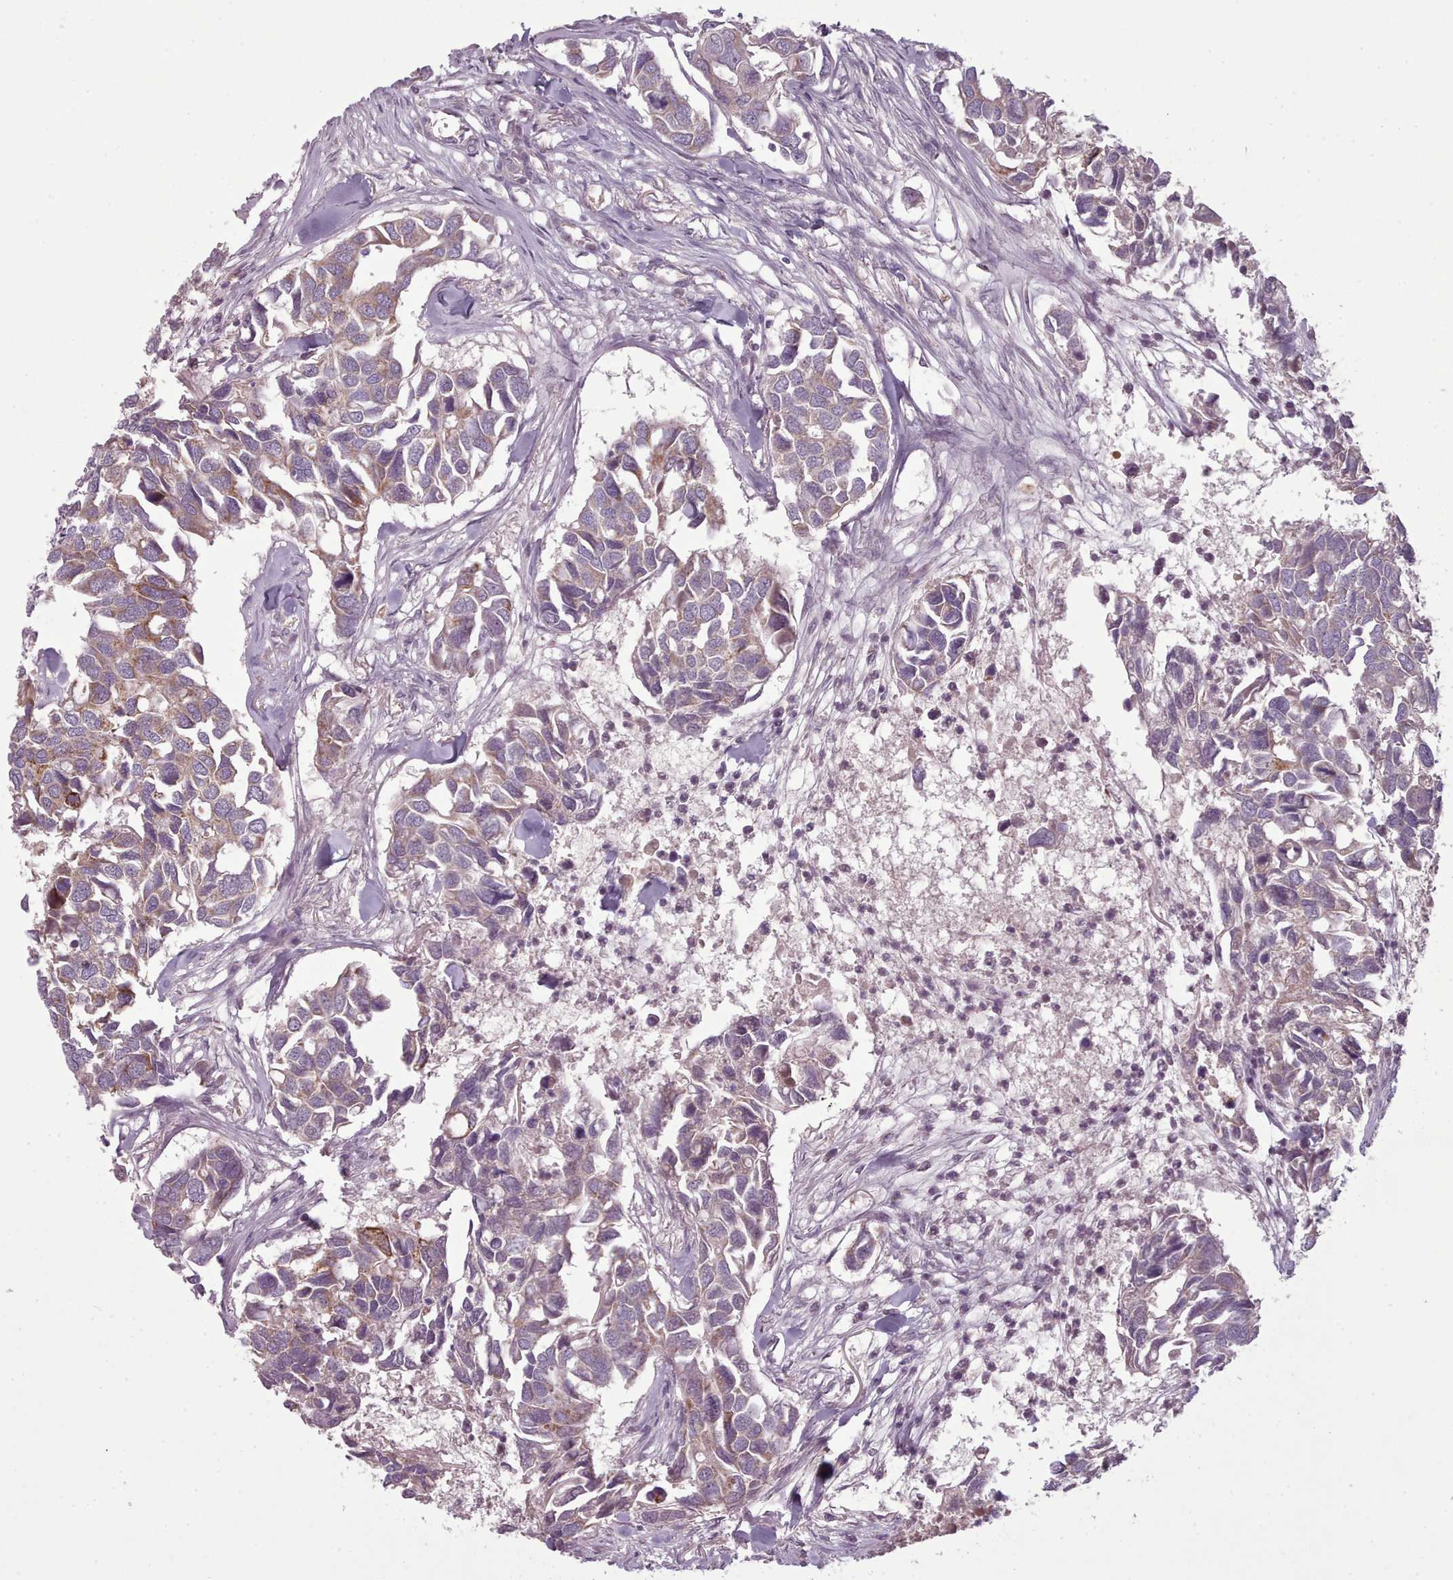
{"staining": {"intensity": "weak", "quantity": ">75%", "location": "cytoplasmic/membranous"}, "tissue": "breast cancer", "cell_type": "Tumor cells", "image_type": "cancer", "snomed": [{"axis": "morphology", "description": "Duct carcinoma"}, {"axis": "topography", "description": "Breast"}], "caption": "A micrograph of breast cancer (intraductal carcinoma) stained for a protein reveals weak cytoplasmic/membranous brown staining in tumor cells.", "gene": "LAPTM5", "patient": {"sex": "female", "age": 83}}